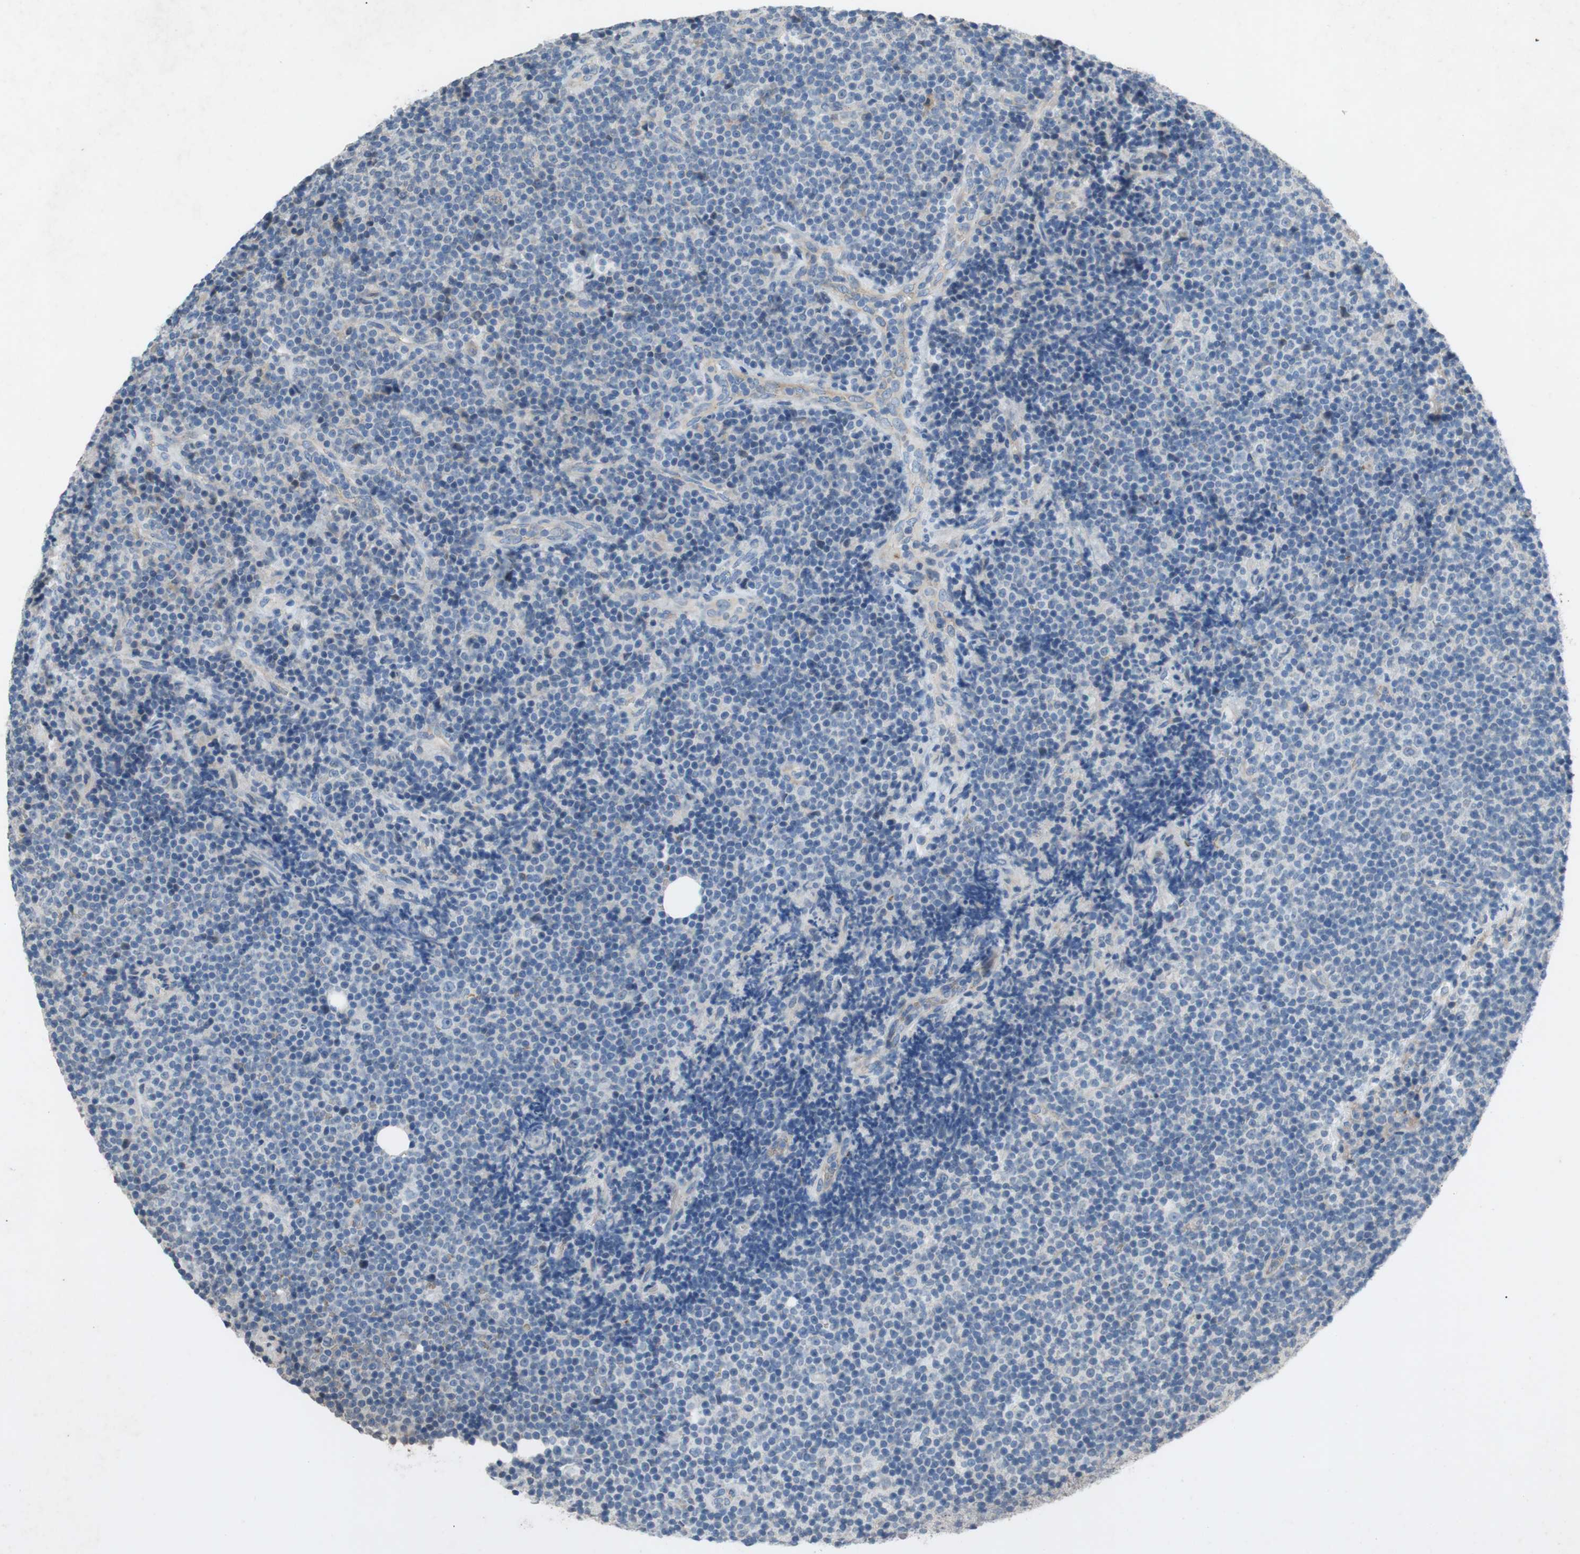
{"staining": {"intensity": "negative", "quantity": "none", "location": "none"}, "tissue": "lymphoma", "cell_type": "Tumor cells", "image_type": "cancer", "snomed": [{"axis": "morphology", "description": "Malignant lymphoma, non-Hodgkin's type, Low grade"}, {"axis": "topography", "description": "Lymph node"}], "caption": "This is an immunohistochemistry histopathology image of low-grade malignant lymphoma, non-Hodgkin's type. There is no staining in tumor cells.", "gene": "ADD2", "patient": {"sex": "female", "age": 67}}